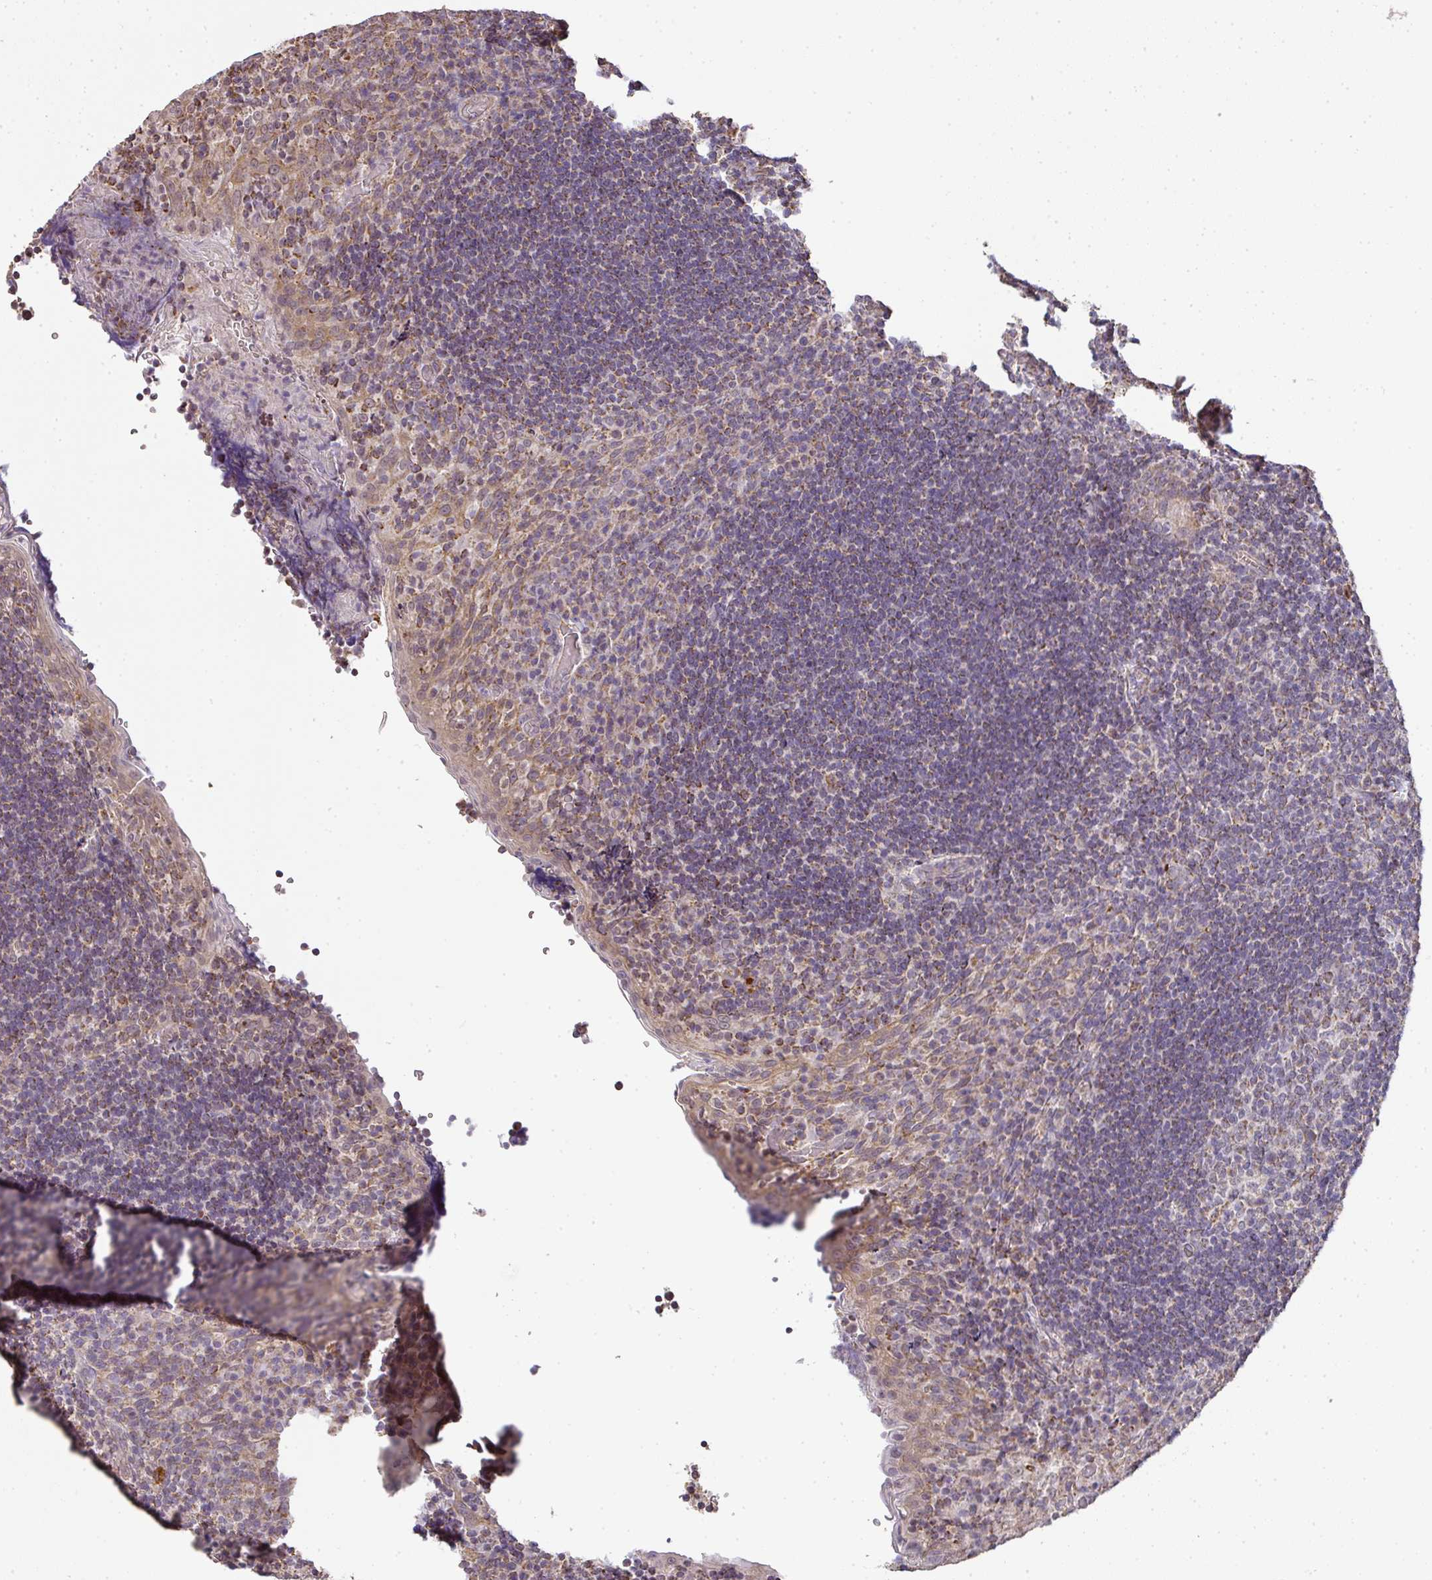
{"staining": {"intensity": "moderate", "quantity": ">75%", "location": "cytoplasmic/membranous"}, "tissue": "tonsil", "cell_type": "Germinal center cells", "image_type": "normal", "snomed": [{"axis": "morphology", "description": "Normal tissue, NOS"}, {"axis": "topography", "description": "Tonsil"}], "caption": "IHC histopathology image of normal human tonsil stained for a protein (brown), which displays medium levels of moderate cytoplasmic/membranous positivity in approximately >75% of germinal center cells.", "gene": "MYOM2", "patient": {"sex": "male", "age": 17}}